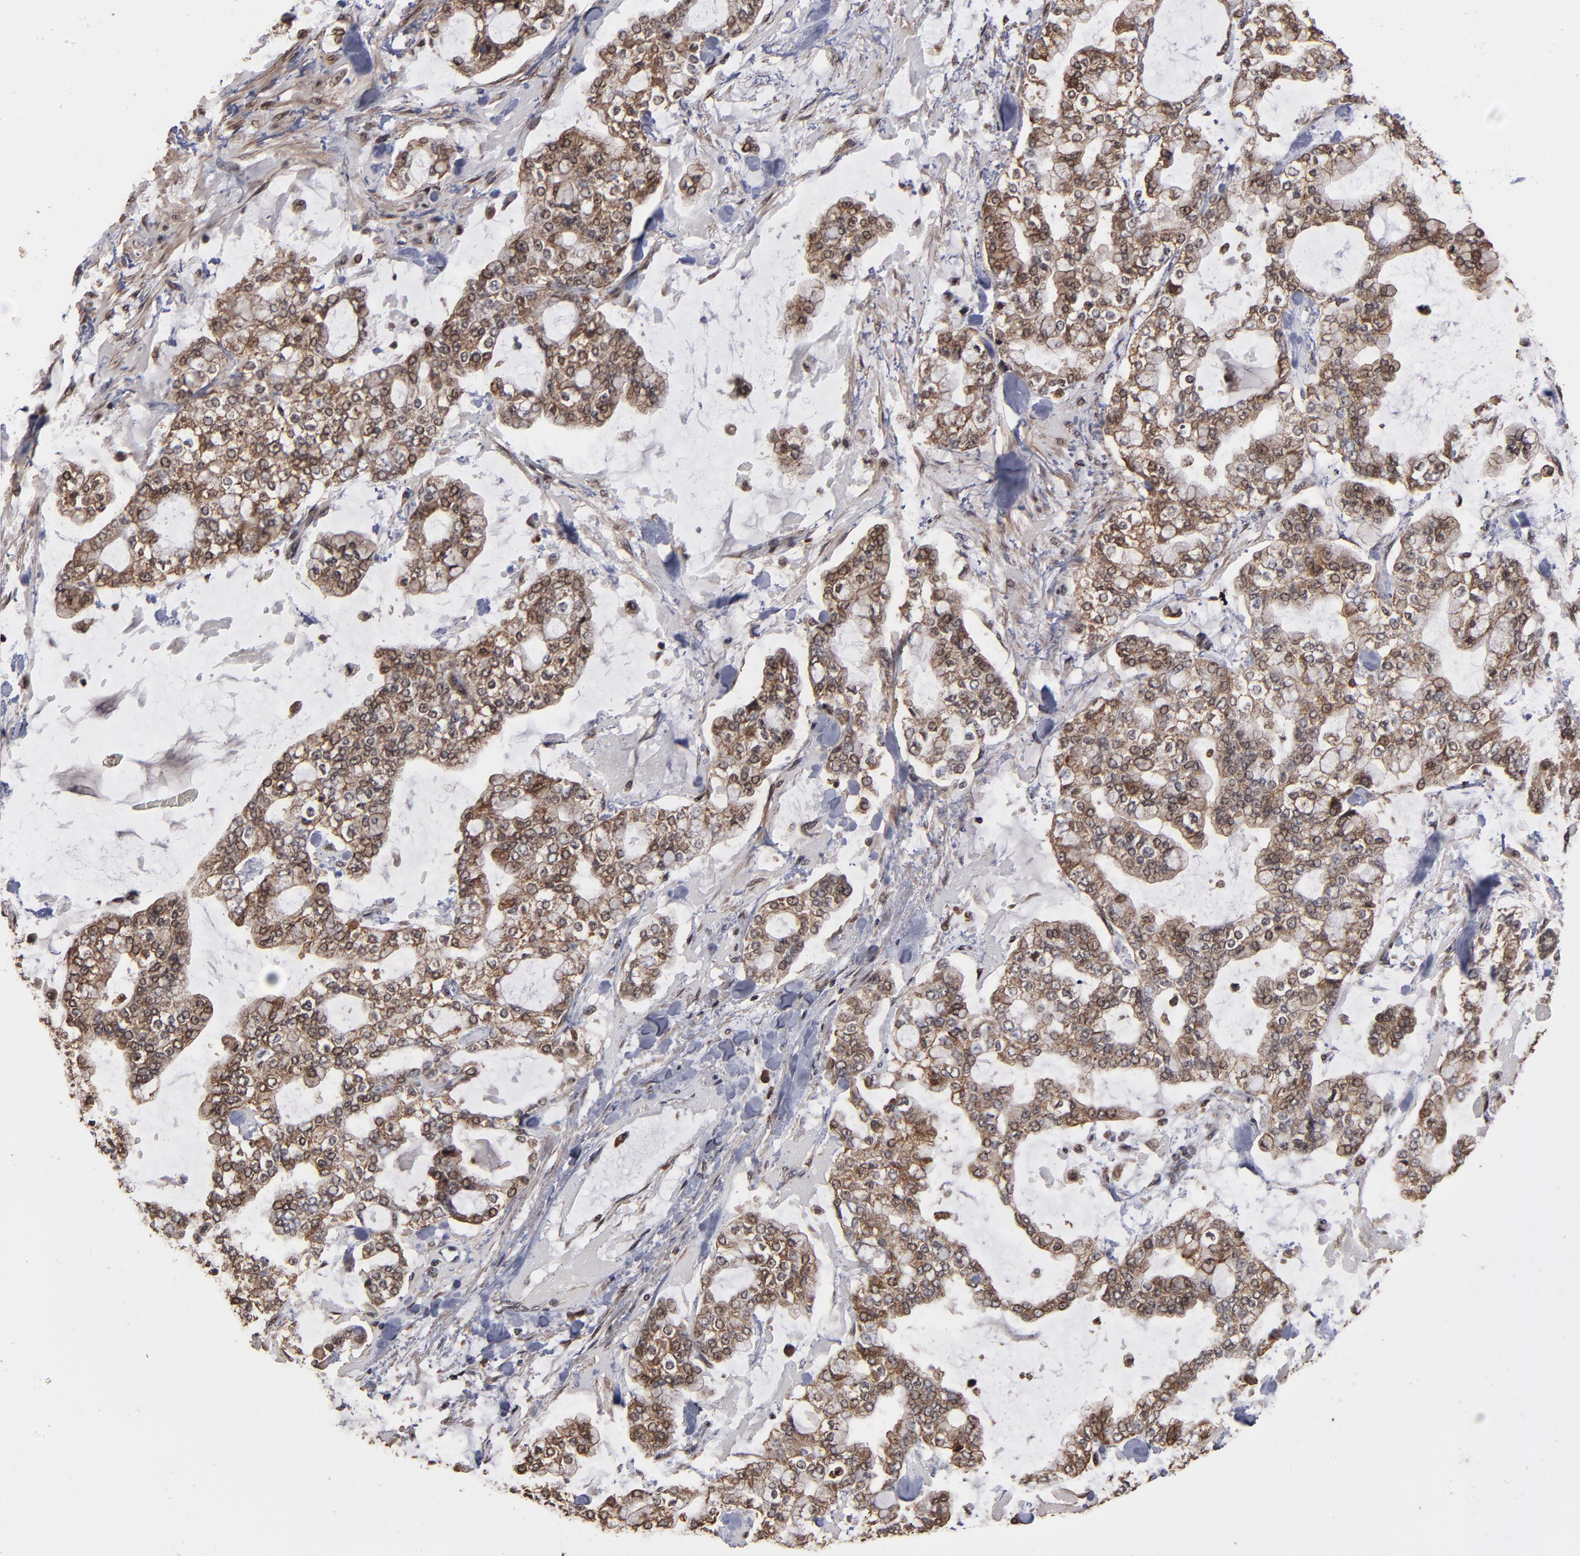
{"staining": {"intensity": "moderate", "quantity": "25%-75%", "location": "cytoplasmic/membranous,nuclear"}, "tissue": "stomach cancer", "cell_type": "Tumor cells", "image_type": "cancer", "snomed": [{"axis": "morphology", "description": "Normal tissue, NOS"}, {"axis": "morphology", "description": "Adenocarcinoma, NOS"}, {"axis": "topography", "description": "Stomach, upper"}, {"axis": "topography", "description": "Stomach"}], "caption": "Immunohistochemical staining of adenocarcinoma (stomach) reveals moderate cytoplasmic/membranous and nuclear protein positivity in approximately 25%-75% of tumor cells.", "gene": "NXF2B", "patient": {"sex": "male", "age": 76}}